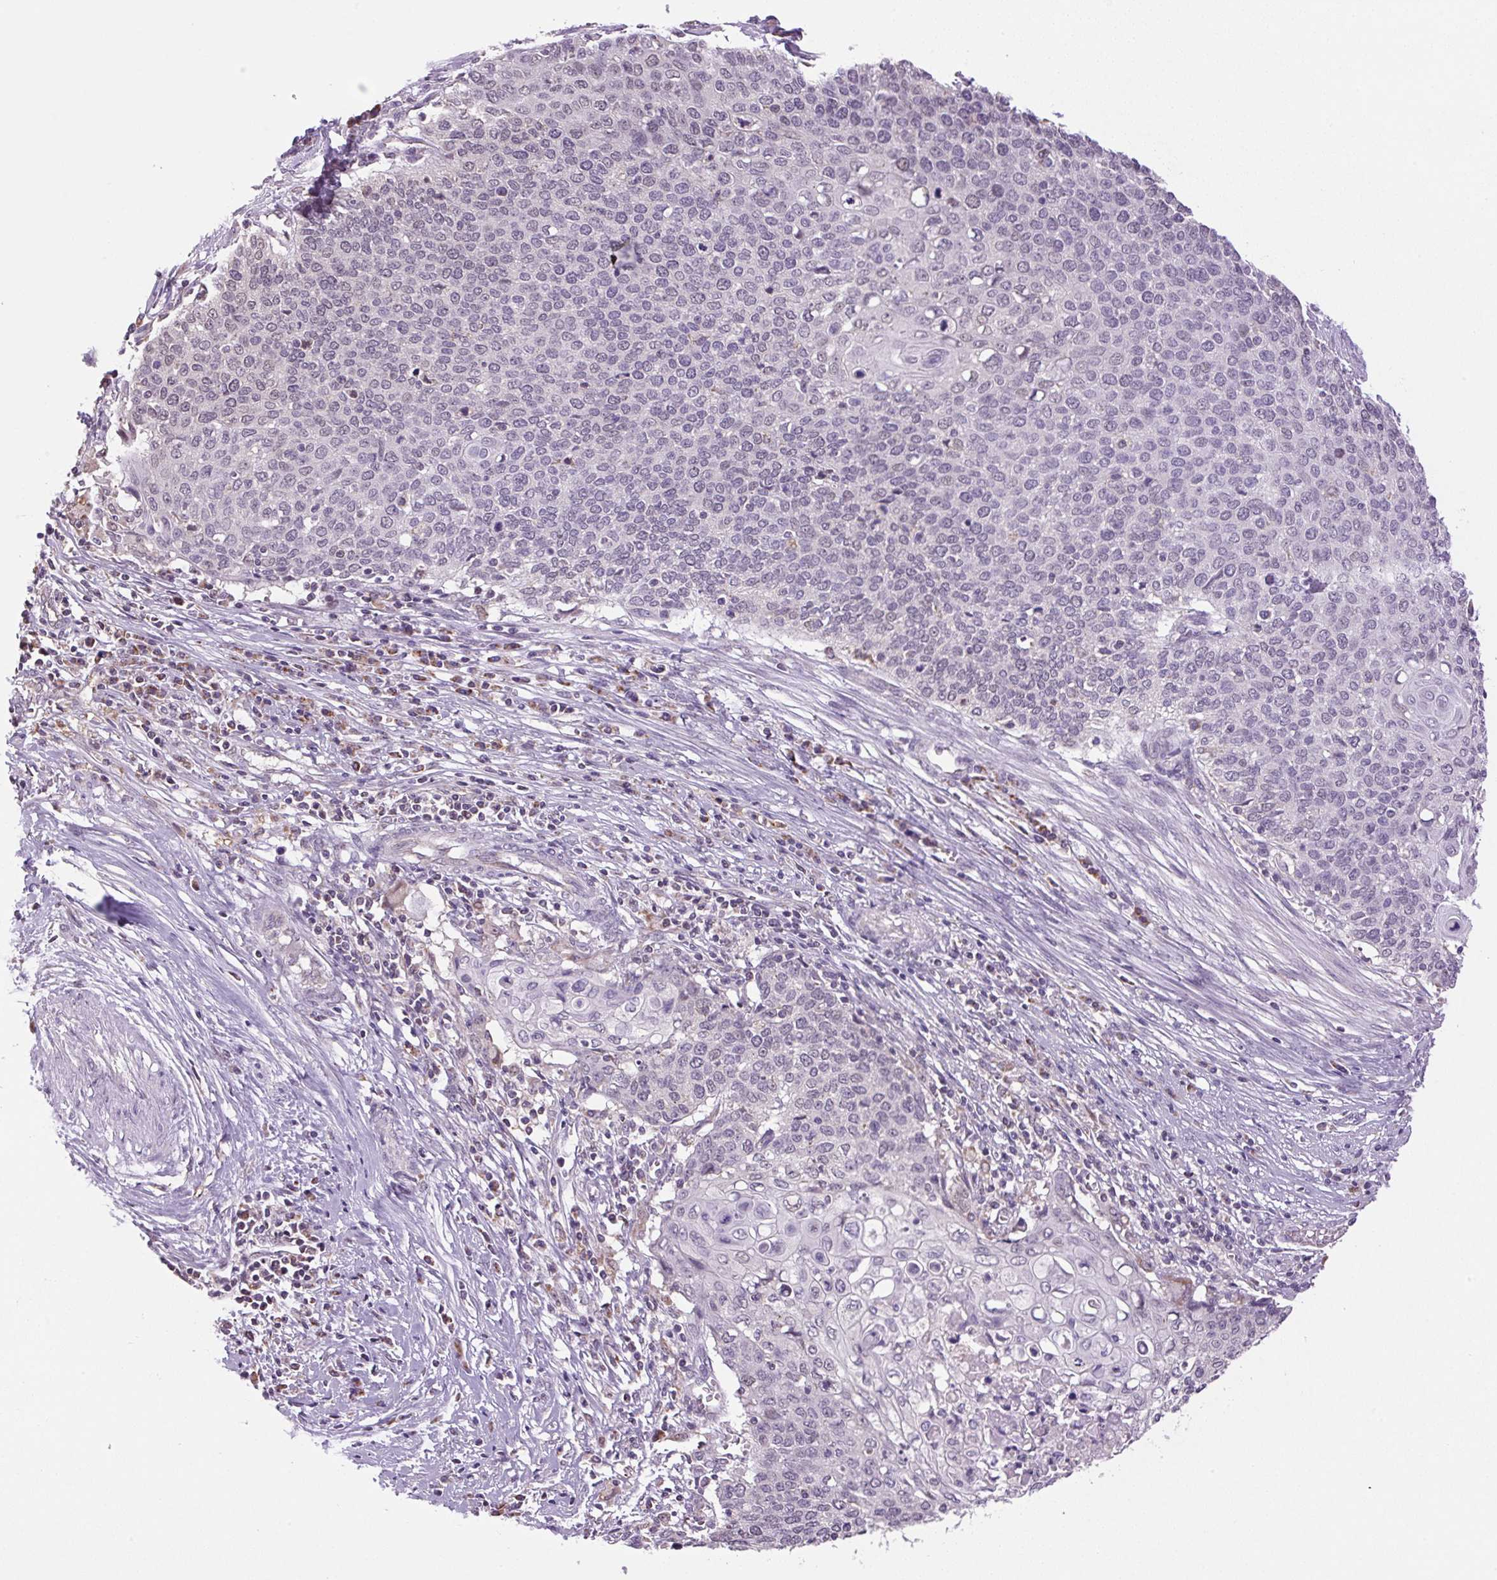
{"staining": {"intensity": "negative", "quantity": "none", "location": "none"}, "tissue": "cervical cancer", "cell_type": "Tumor cells", "image_type": "cancer", "snomed": [{"axis": "morphology", "description": "Squamous cell carcinoma, NOS"}, {"axis": "topography", "description": "Cervix"}], "caption": "Immunohistochemical staining of human squamous cell carcinoma (cervical) displays no significant expression in tumor cells.", "gene": "SGF29", "patient": {"sex": "female", "age": 39}}